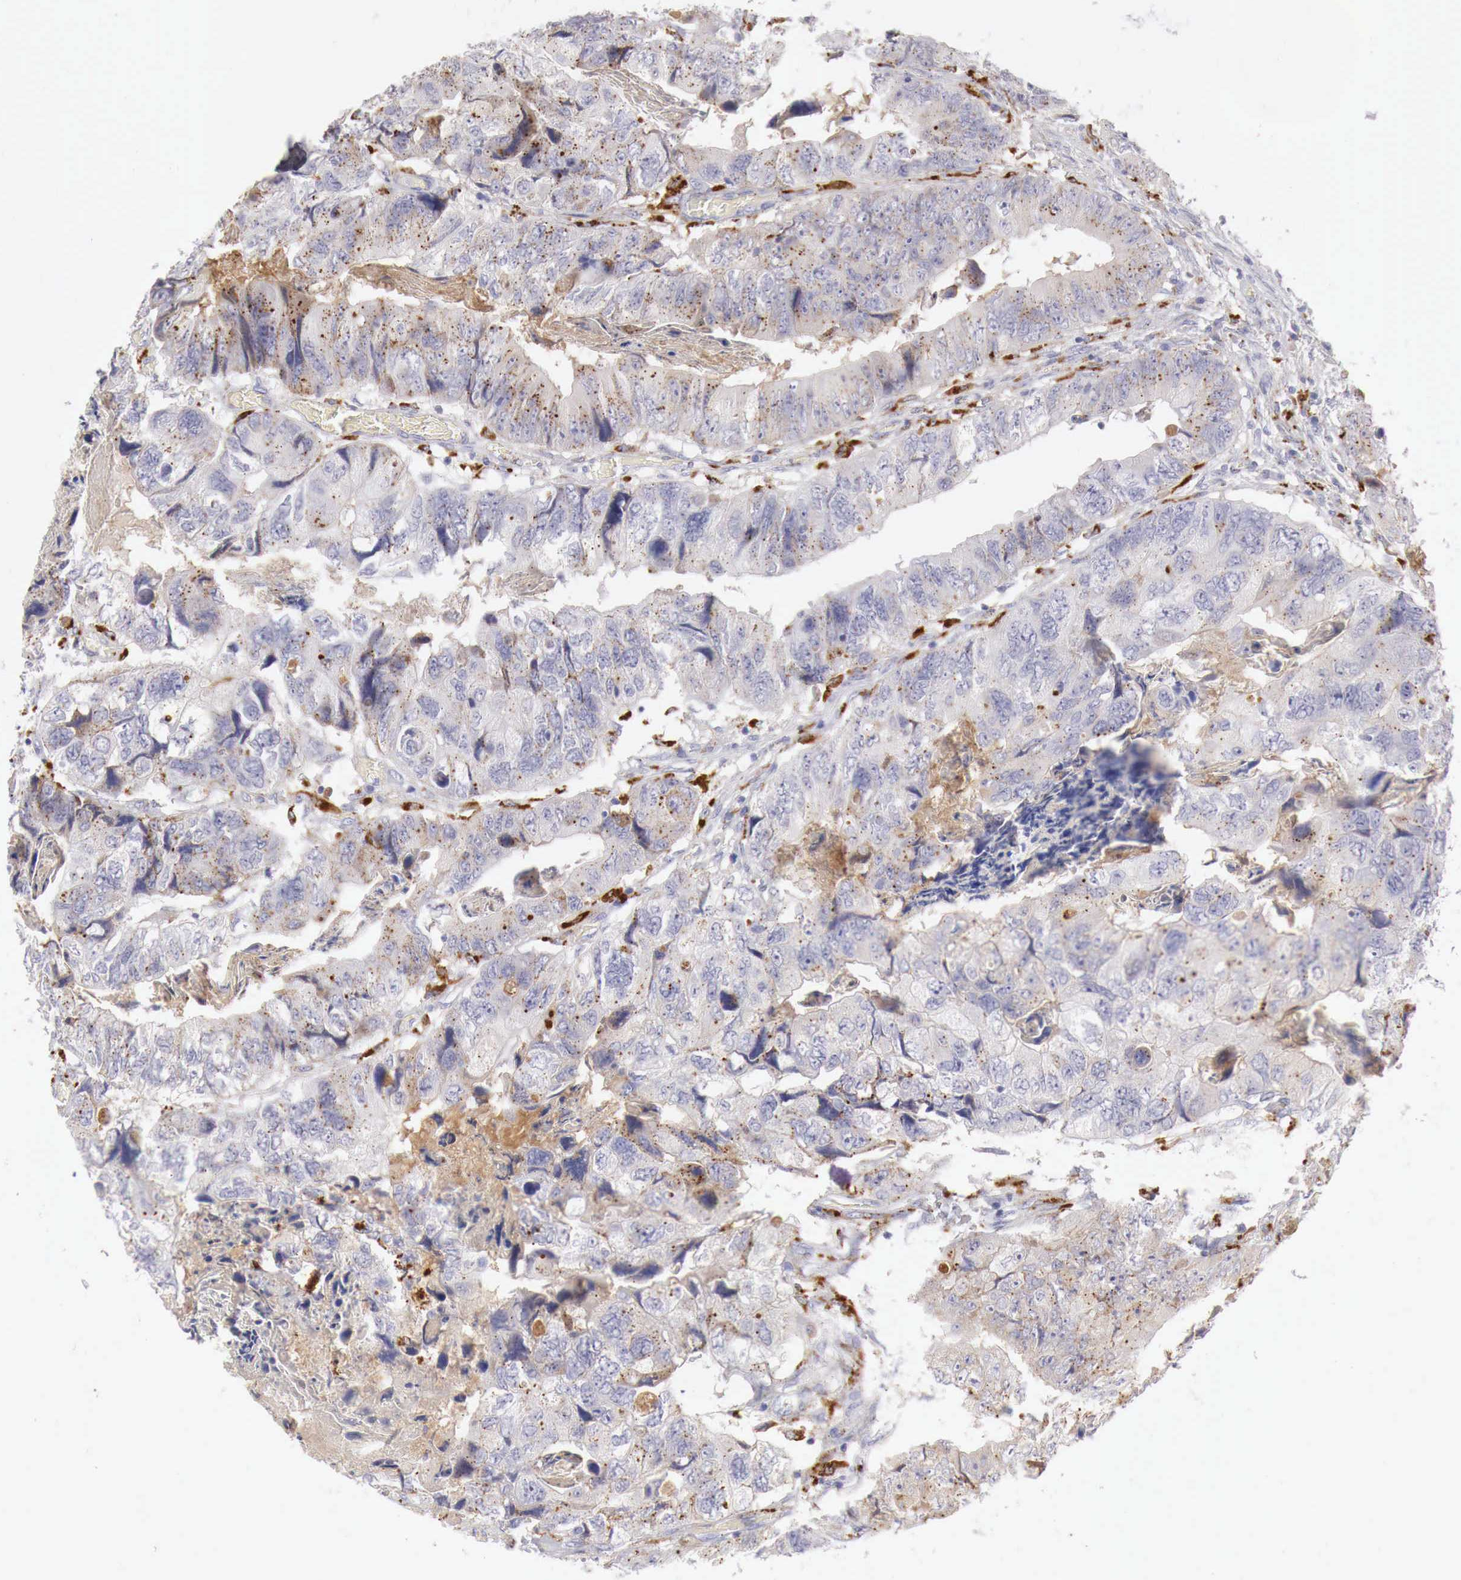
{"staining": {"intensity": "moderate", "quantity": "25%-75%", "location": "cytoplasmic/membranous"}, "tissue": "colorectal cancer", "cell_type": "Tumor cells", "image_type": "cancer", "snomed": [{"axis": "morphology", "description": "Adenocarcinoma, NOS"}, {"axis": "topography", "description": "Rectum"}], "caption": "This image displays immunohistochemistry (IHC) staining of colorectal cancer, with medium moderate cytoplasmic/membranous staining in approximately 25%-75% of tumor cells.", "gene": "GLA", "patient": {"sex": "female", "age": 82}}